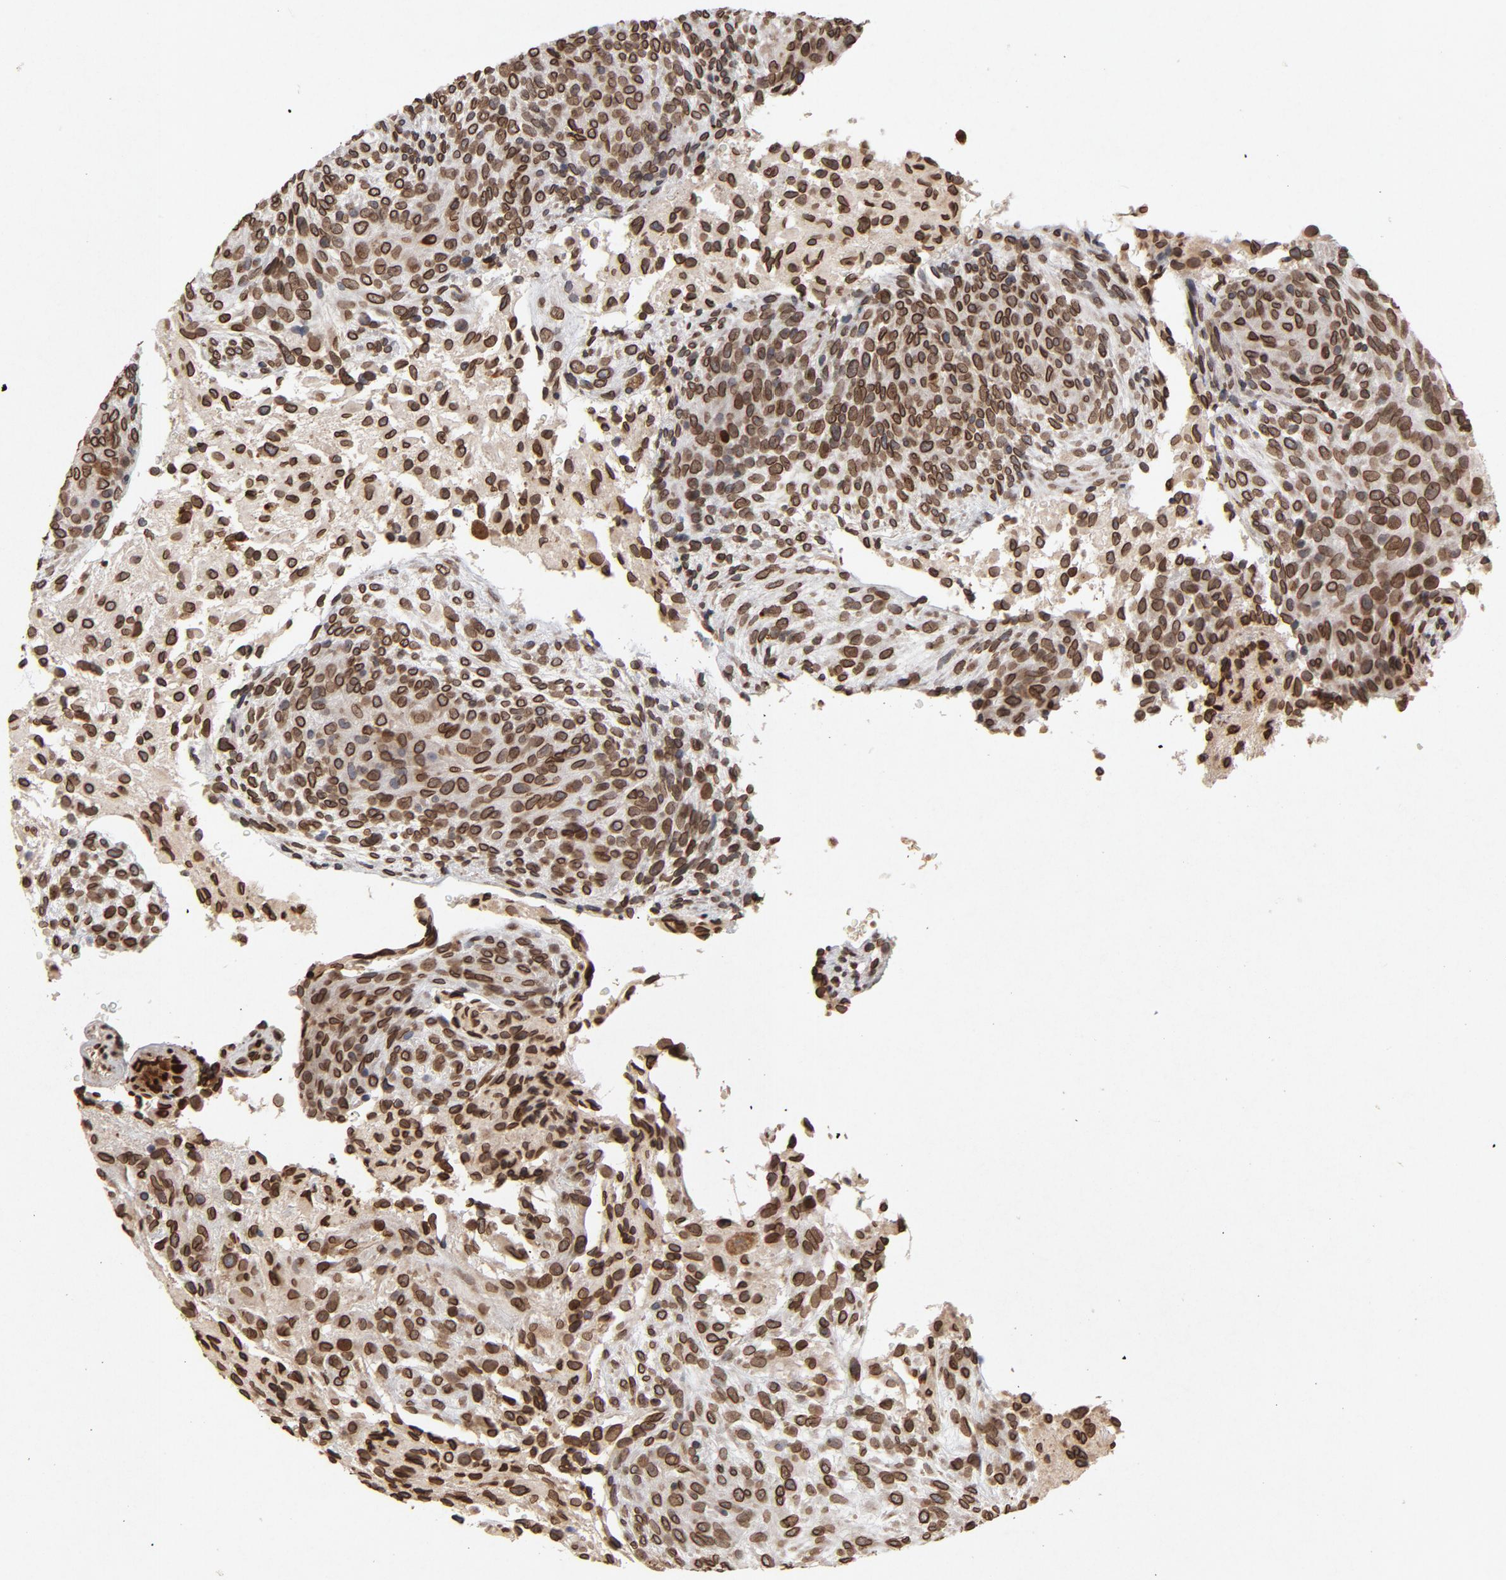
{"staining": {"intensity": "strong", "quantity": ">75%", "location": "cytoplasmic/membranous,nuclear"}, "tissue": "glioma", "cell_type": "Tumor cells", "image_type": "cancer", "snomed": [{"axis": "morphology", "description": "Glioma, malignant, High grade"}, {"axis": "topography", "description": "Cerebral cortex"}], "caption": "A high-resolution histopathology image shows immunohistochemistry (IHC) staining of high-grade glioma (malignant), which demonstrates strong cytoplasmic/membranous and nuclear positivity in about >75% of tumor cells.", "gene": "LMNA", "patient": {"sex": "female", "age": 55}}